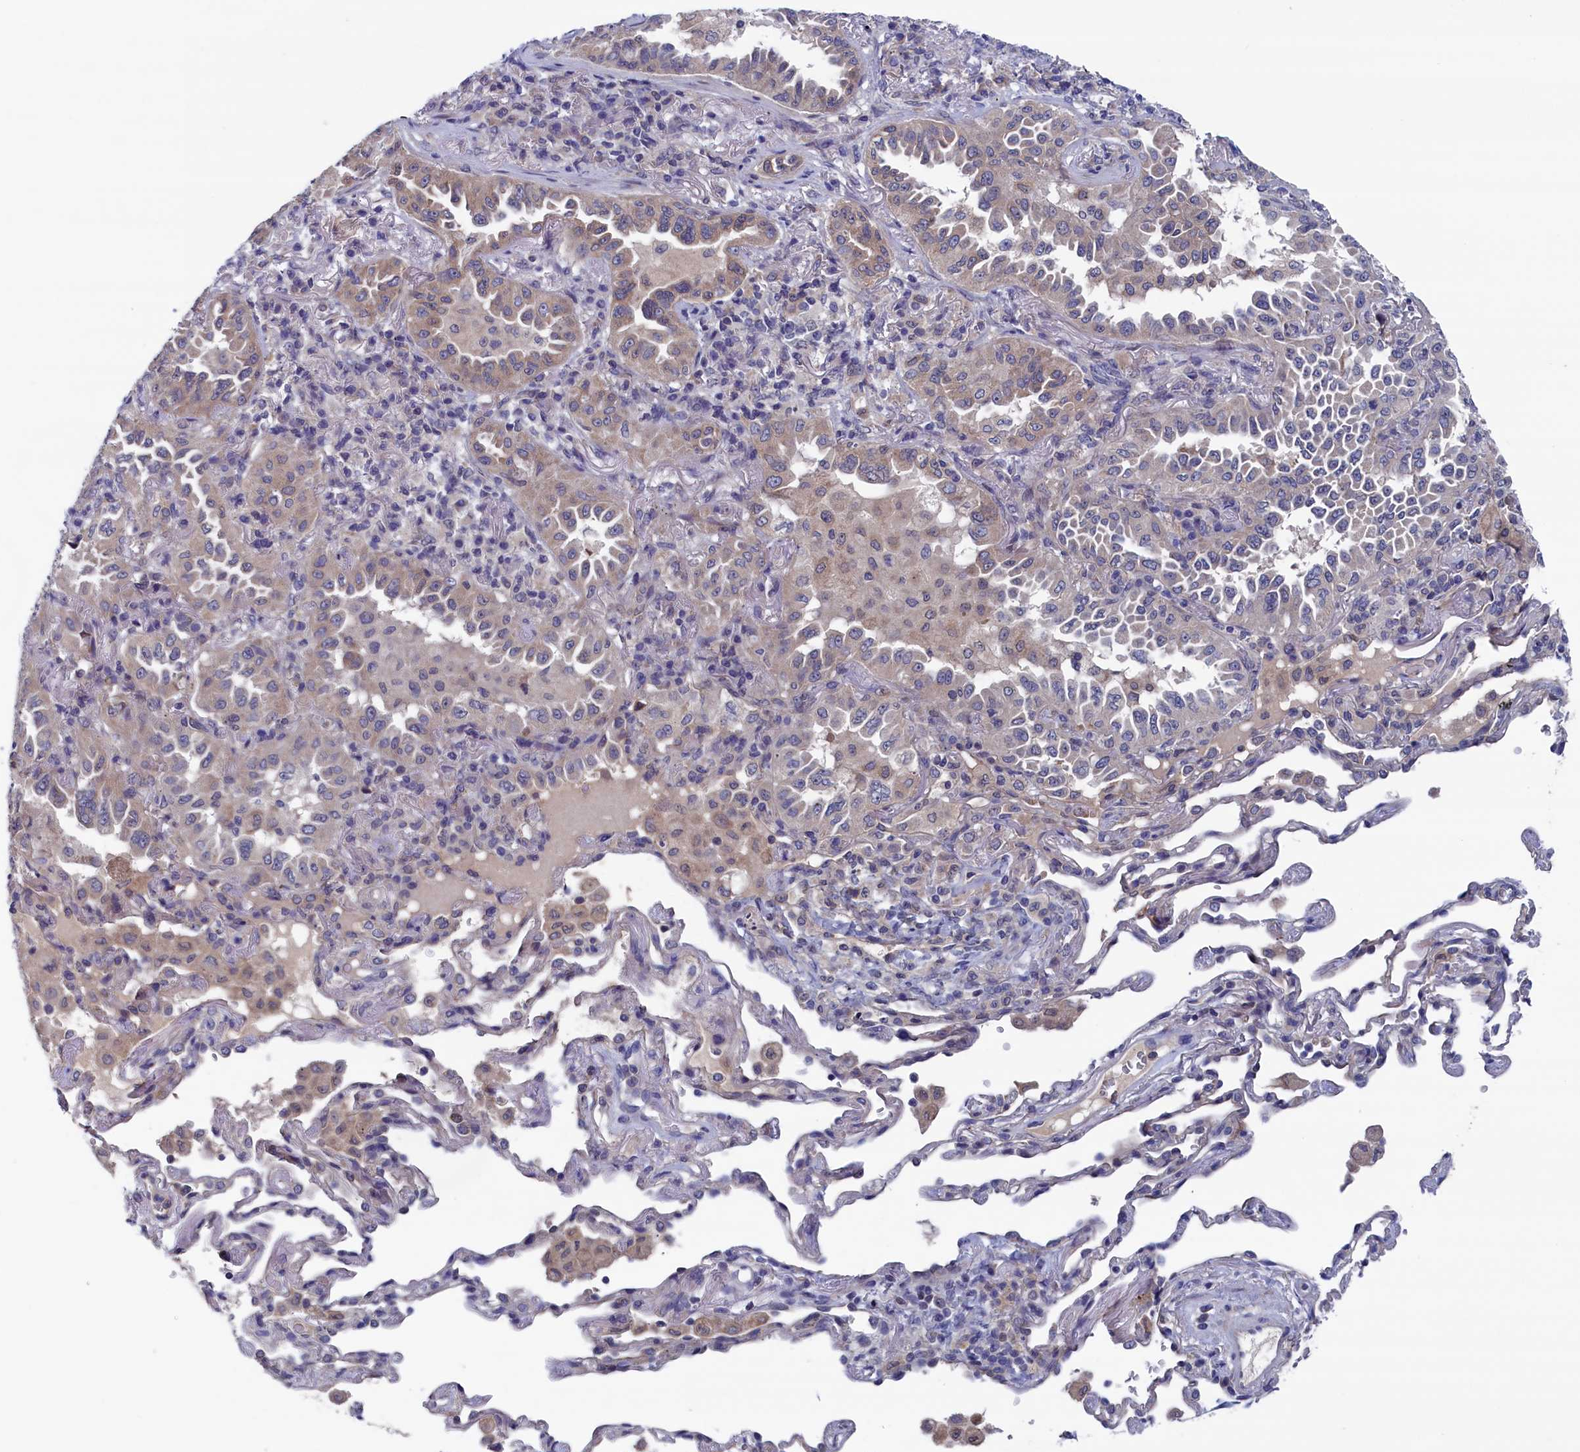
{"staining": {"intensity": "weak", "quantity": "25%-75%", "location": "cytoplasmic/membranous"}, "tissue": "lung cancer", "cell_type": "Tumor cells", "image_type": "cancer", "snomed": [{"axis": "morphology", "description": "Adenocarcinoma, NOS"}, {"axis": "topography", "description": "Lung"}], "caption": "The immunohistochemical stain shows weak cytoplasmic/membranous expression in tumor cells of lung adenocarcinoma tissue.", "gene": "SPATA13", "patient": {"sex": "female", "age": 69}}